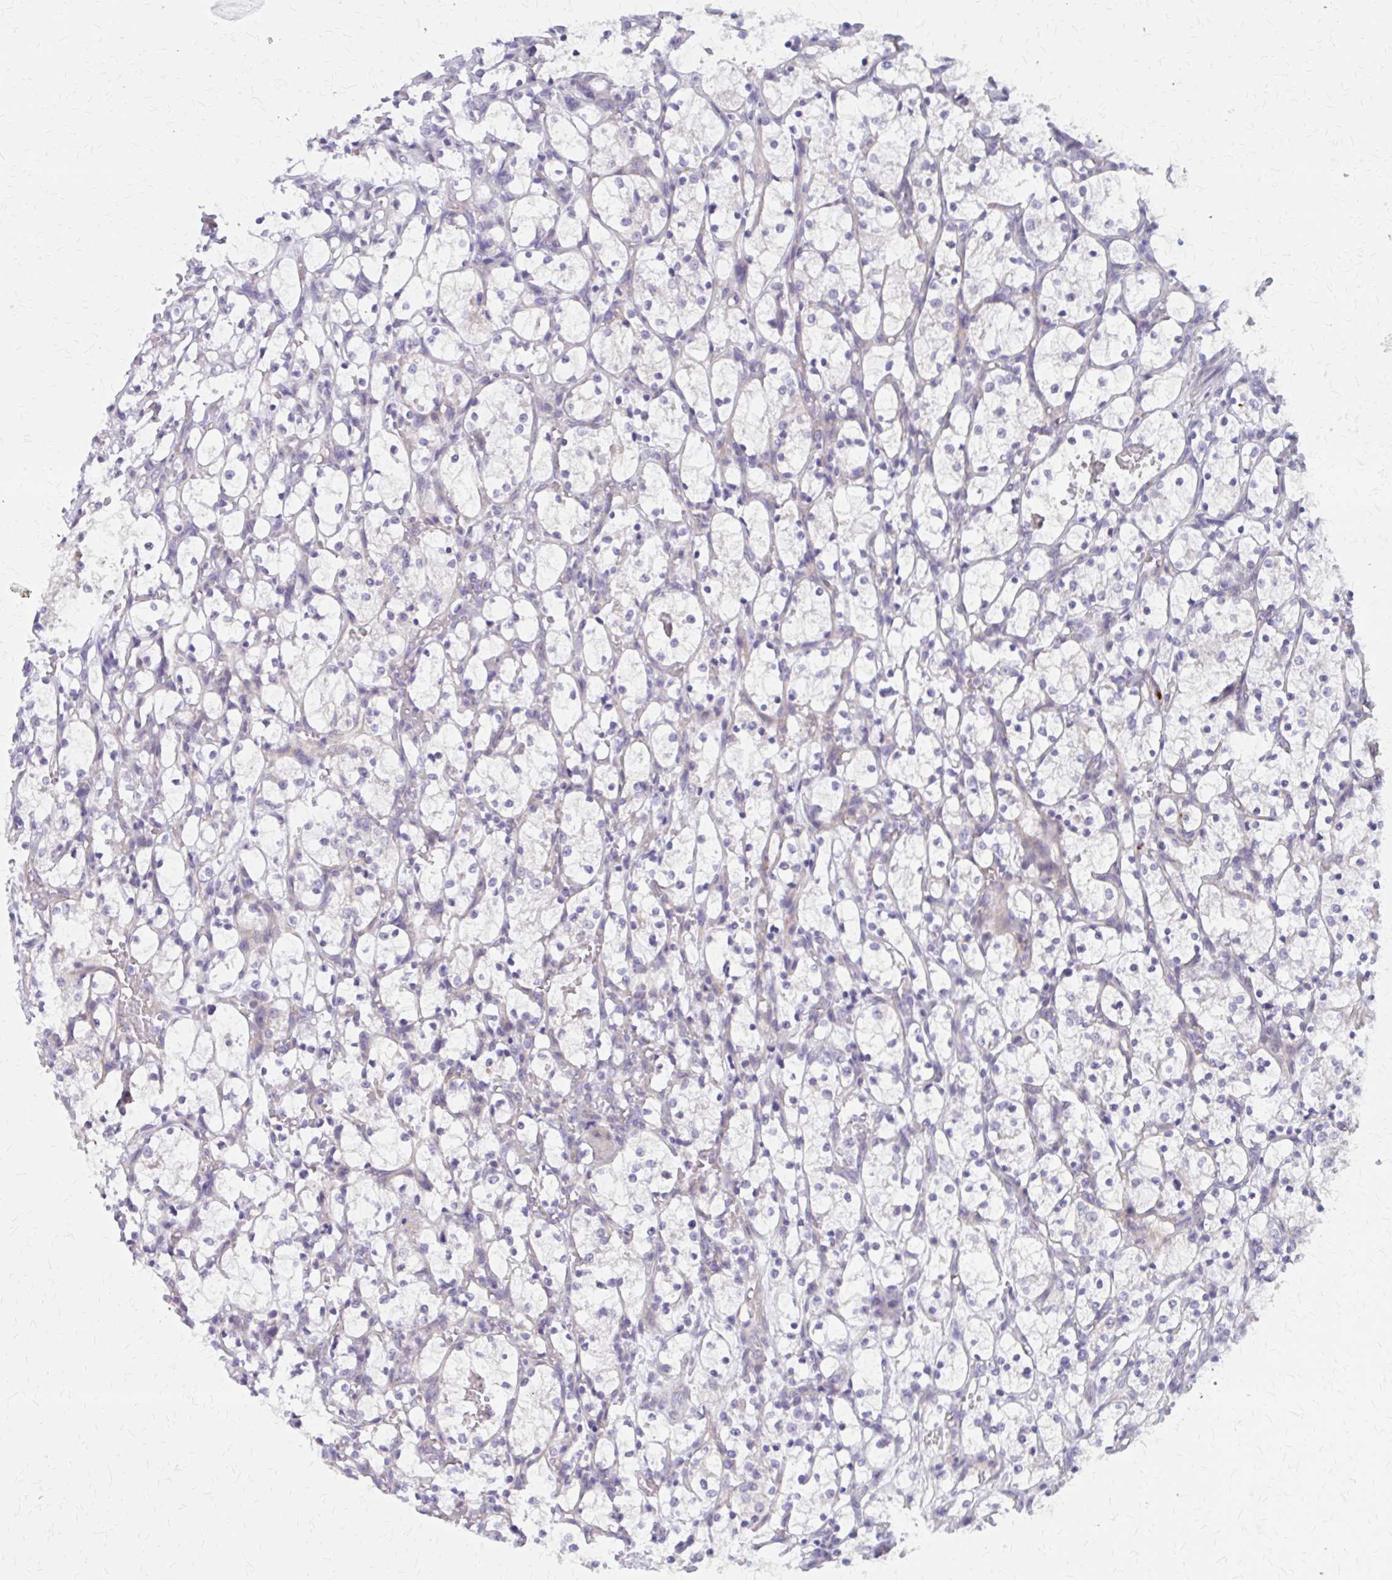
{"staining": {"intensity": "negative", "quantity": "none", "location": "none"}, "tissue": "renal cancer", "cell_type": "Tumor cells", "image_type": "cancer", "snomed": [{"axis": "morphology", "description": "Adenocarcinoma, NOS"}, {"axis": "topography", "description": "Kidney"}], "caption": "High power microscopy image of an immunohistochemistry (IHC) photomicrograph of renal adenocarcinoma, revealing no significant staining in tumor cells. Brightfield microscopy of immunohistochemistry (IHC) stained with DAB (brown) and hematoxylin (blue), captured at high magnification.", "gene": "GLYATL2", "patient": {"sex": "female", "age": 69}}